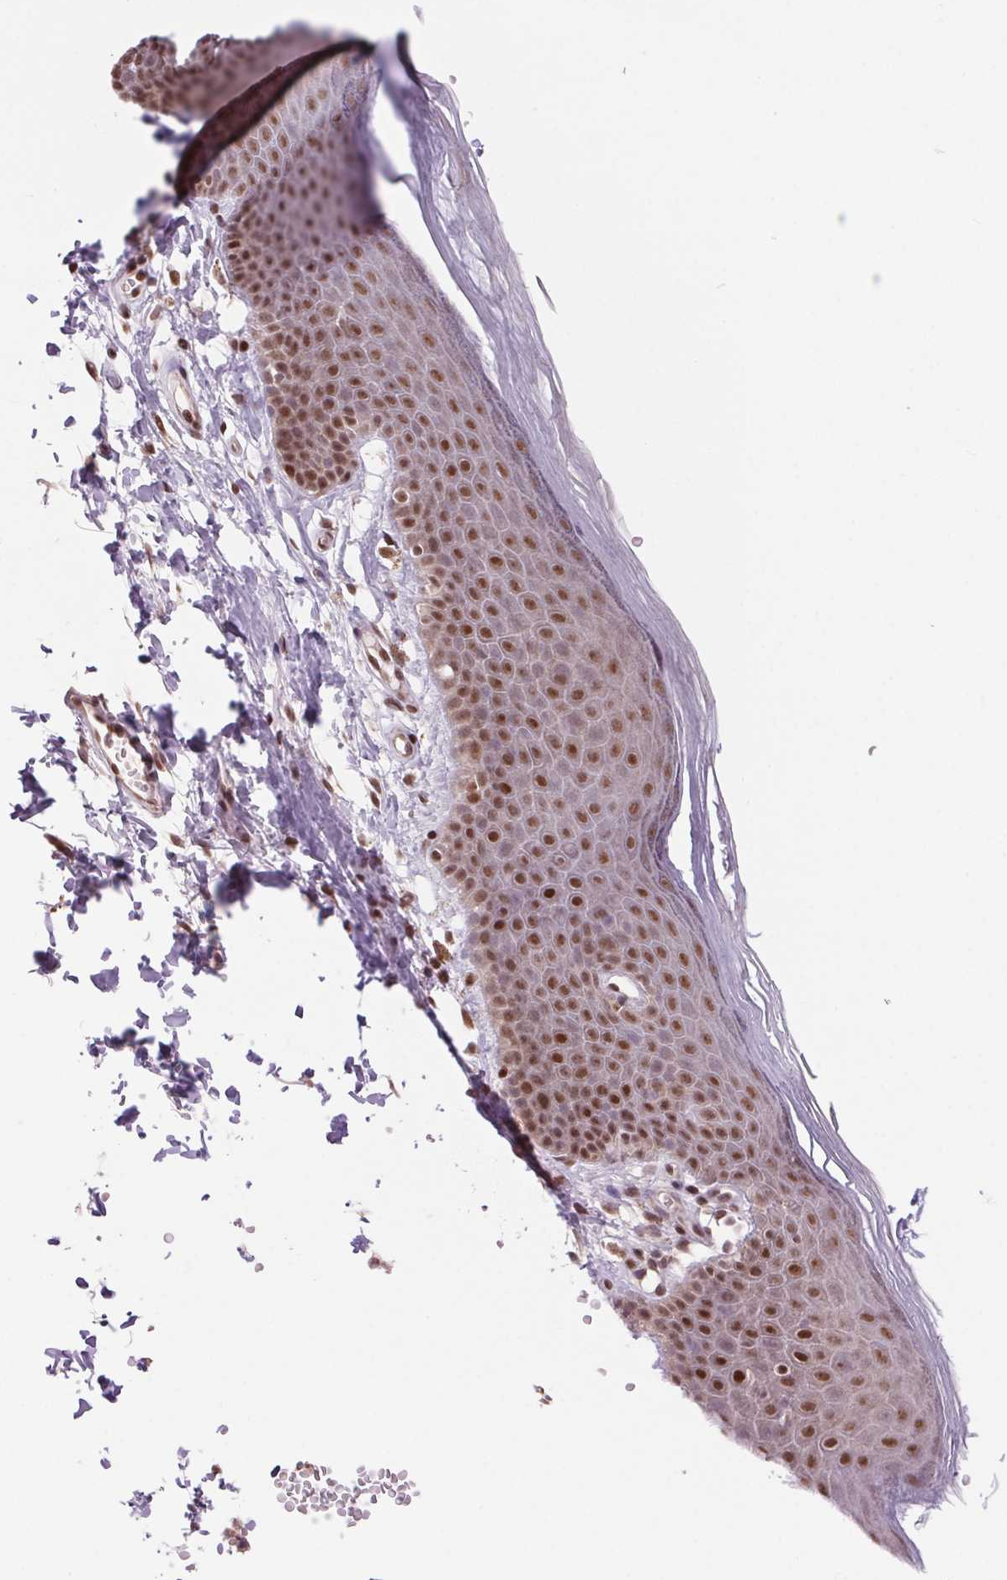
{"staining": {"intensity": "moderate", "quantity": ">75%", "location": "nuclear"}, "tissue": "skin", "cell_type": "Epidermal cells", "image_type": "normal", "snomed": [{"axis": "morphology", "description": "Normal tissue, NOS"}, {"axis": "topography", "description": "Anal"}], "caption": "Moderate nuclear protein positivity is seen in about >75% of epidermal cells in skin.", "gene": "RAD23A", "patient": {"sex": "male", "age": 53}}